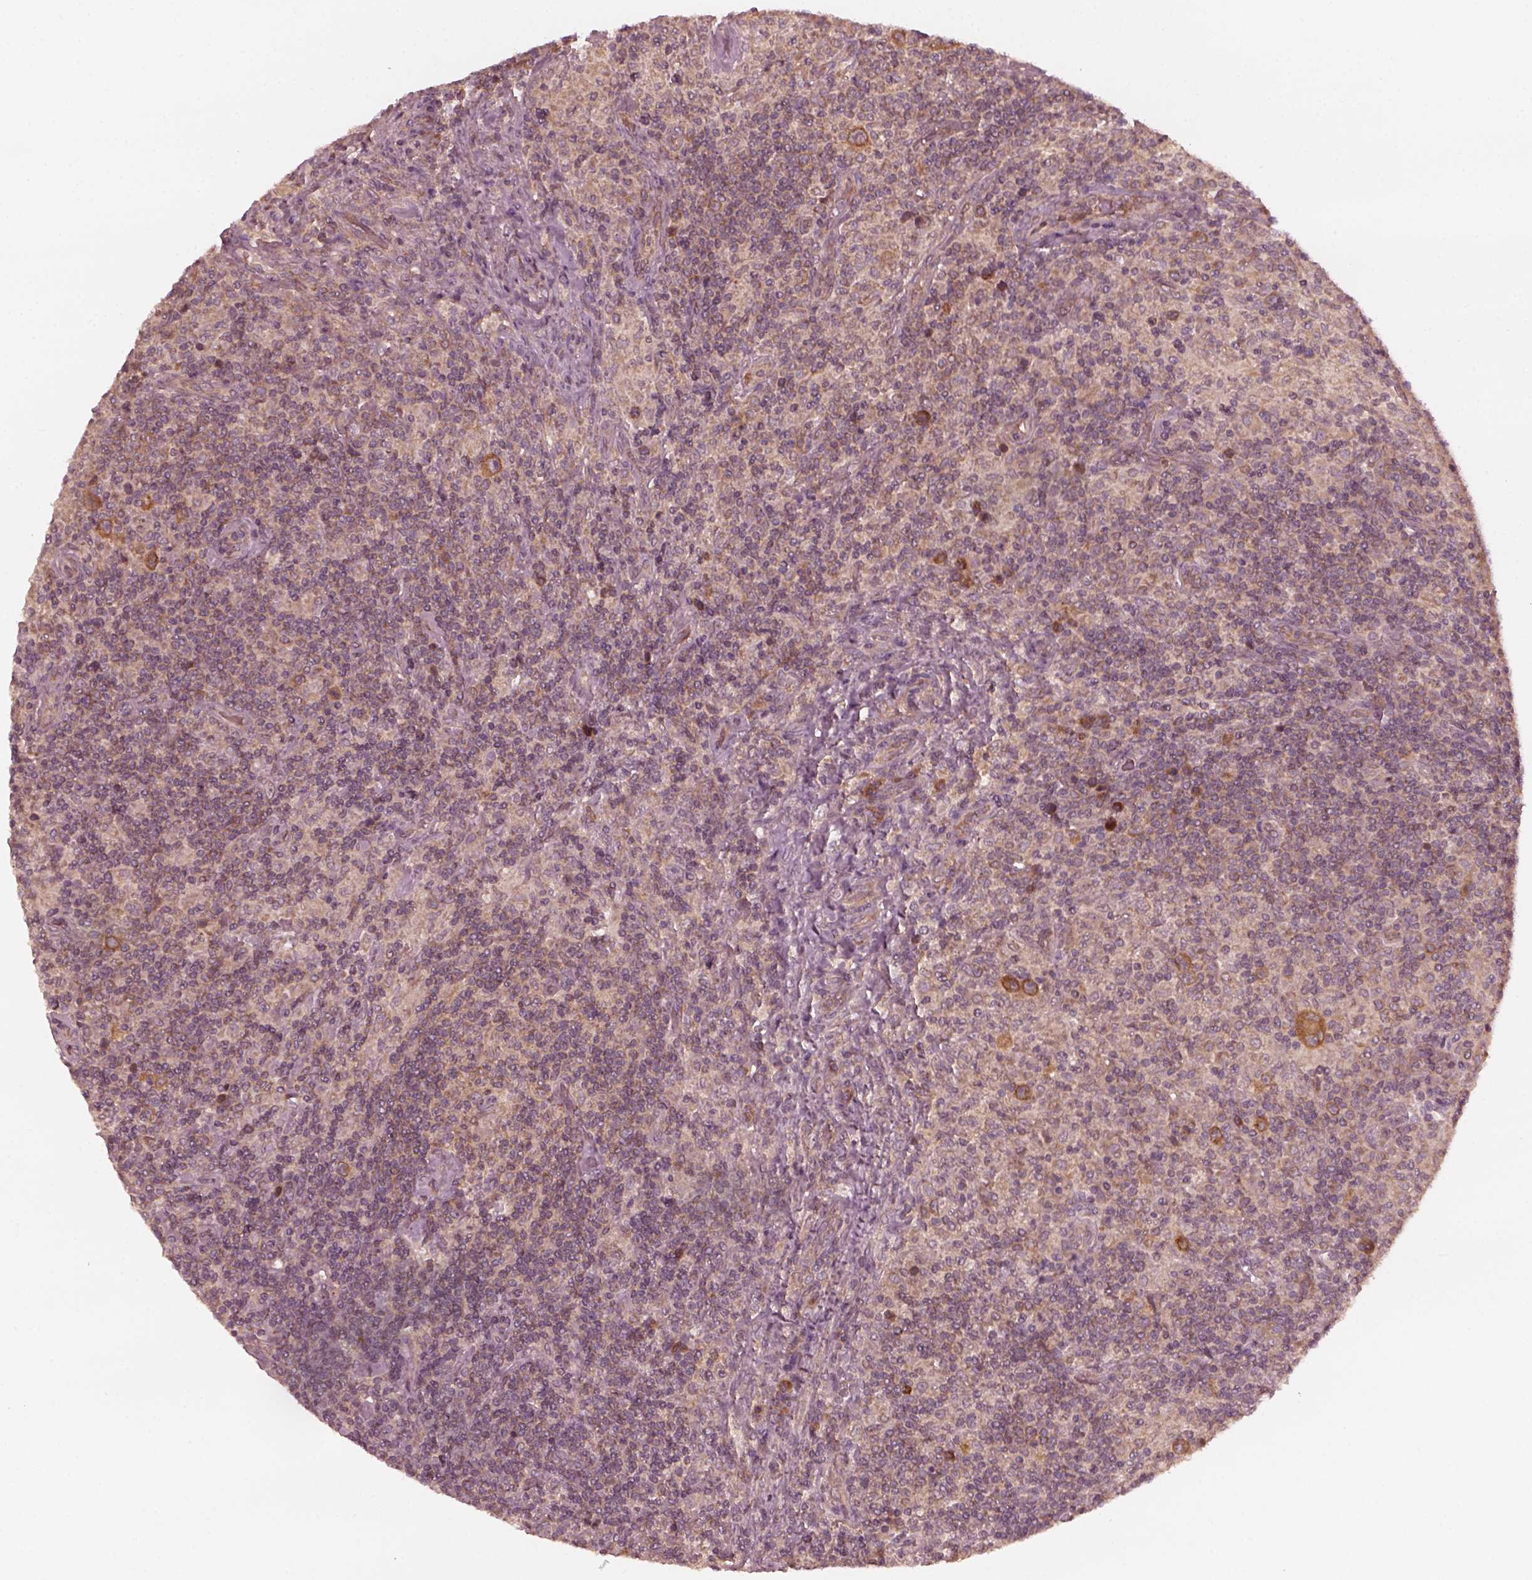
{"staining": {"intensity": "weak", "quantity": "25%-75%", "location": "cytoplasmic/membranous"}, "tissue": "lymphoma", "cell_type": "Tumor cells", "image_type": "cancer", "snomed": [{"axis": "morphology", "description": "Hodgkin's disease, NOS"}, {"axis": "topography", "description": "Lymph node"}], "caption": "IHC image of neoplastic tissue: human lymphoma stained using immunohistochemistry (IHC) reveals low levels of weak protein expression localized specifically in the cytoplasmic/membranous of tumor cells, appearing as a cytoplasmic/membranous brown color.", "gene": "FAF2", "patient": {"sex": "male", "age": 70}}